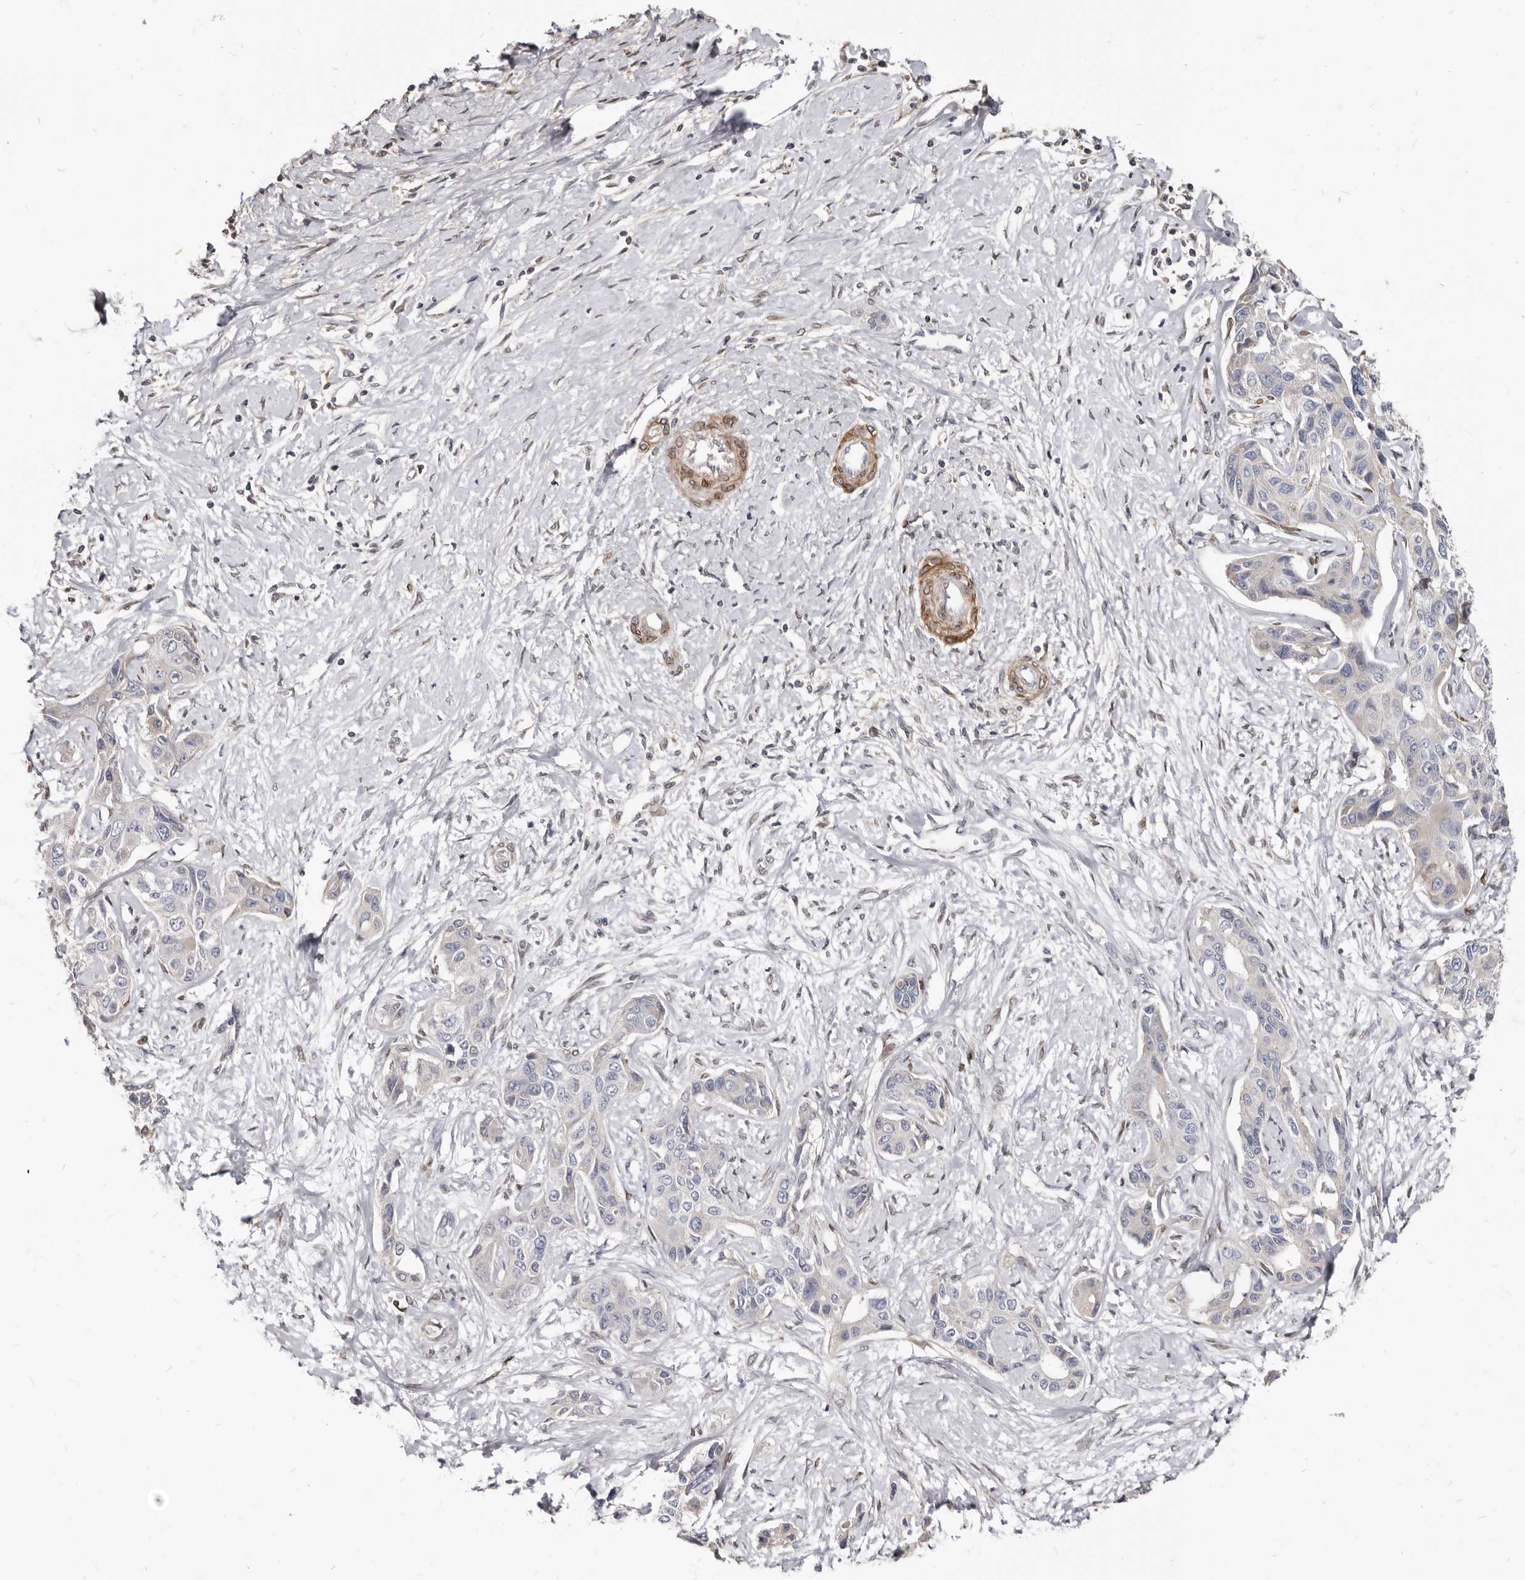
{"staining": {"intensity": "weak", "quantity": "<25%", "location": "cytoplasmic/membranous"}, "tissue": "liver cancer", "cell_type": "Tumor cells", "image_type": "cancer", "snomed": [{"axis": "morphology", "description": "Cholangiocarcinoma"}, {"axis": "topography", "description": "Liver"}], "caption": "Protein analysis of liver cancer (cholangiocarcinoma) reveals no significant positivity in tumor cells.", "gene": "MRGPRF", "patient": {"sex": "male", "age": 59}}